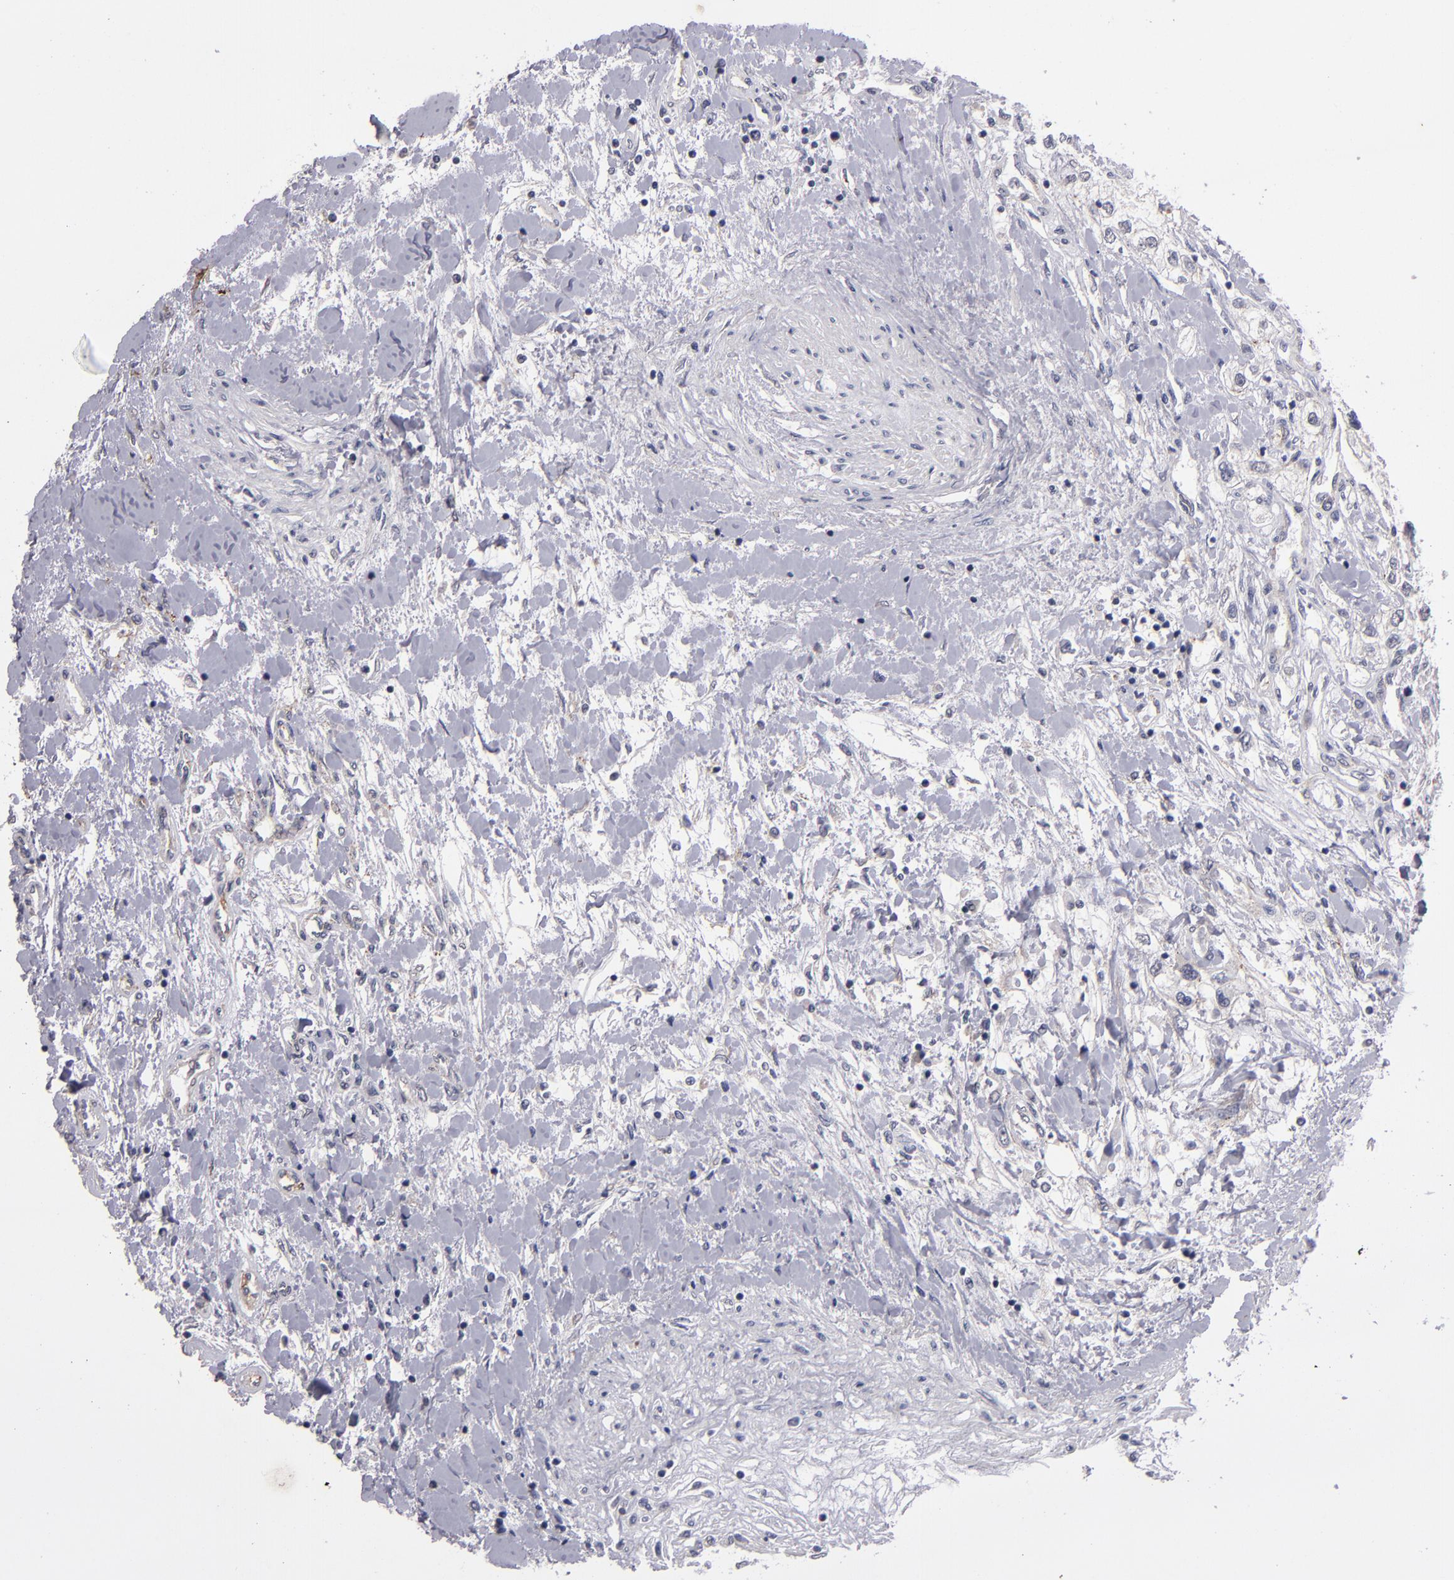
{"staining": {"intensity": "negative", "quantity": "none", "location": "none"}, "tissue": "renal cancer", "cell_type": "Tumor cells", "image_type": "cancer", "snomed": [{"axis": "morphology", "description": "Adenocarcinoma, NOS"}, {"axis": "topography", "description": "Kidney"}], "caption": "An image of human renal cancer is negative for staining in tumor cells.", "gene": "CLDN5", "patient": {"sex": "male", "age": 57}}